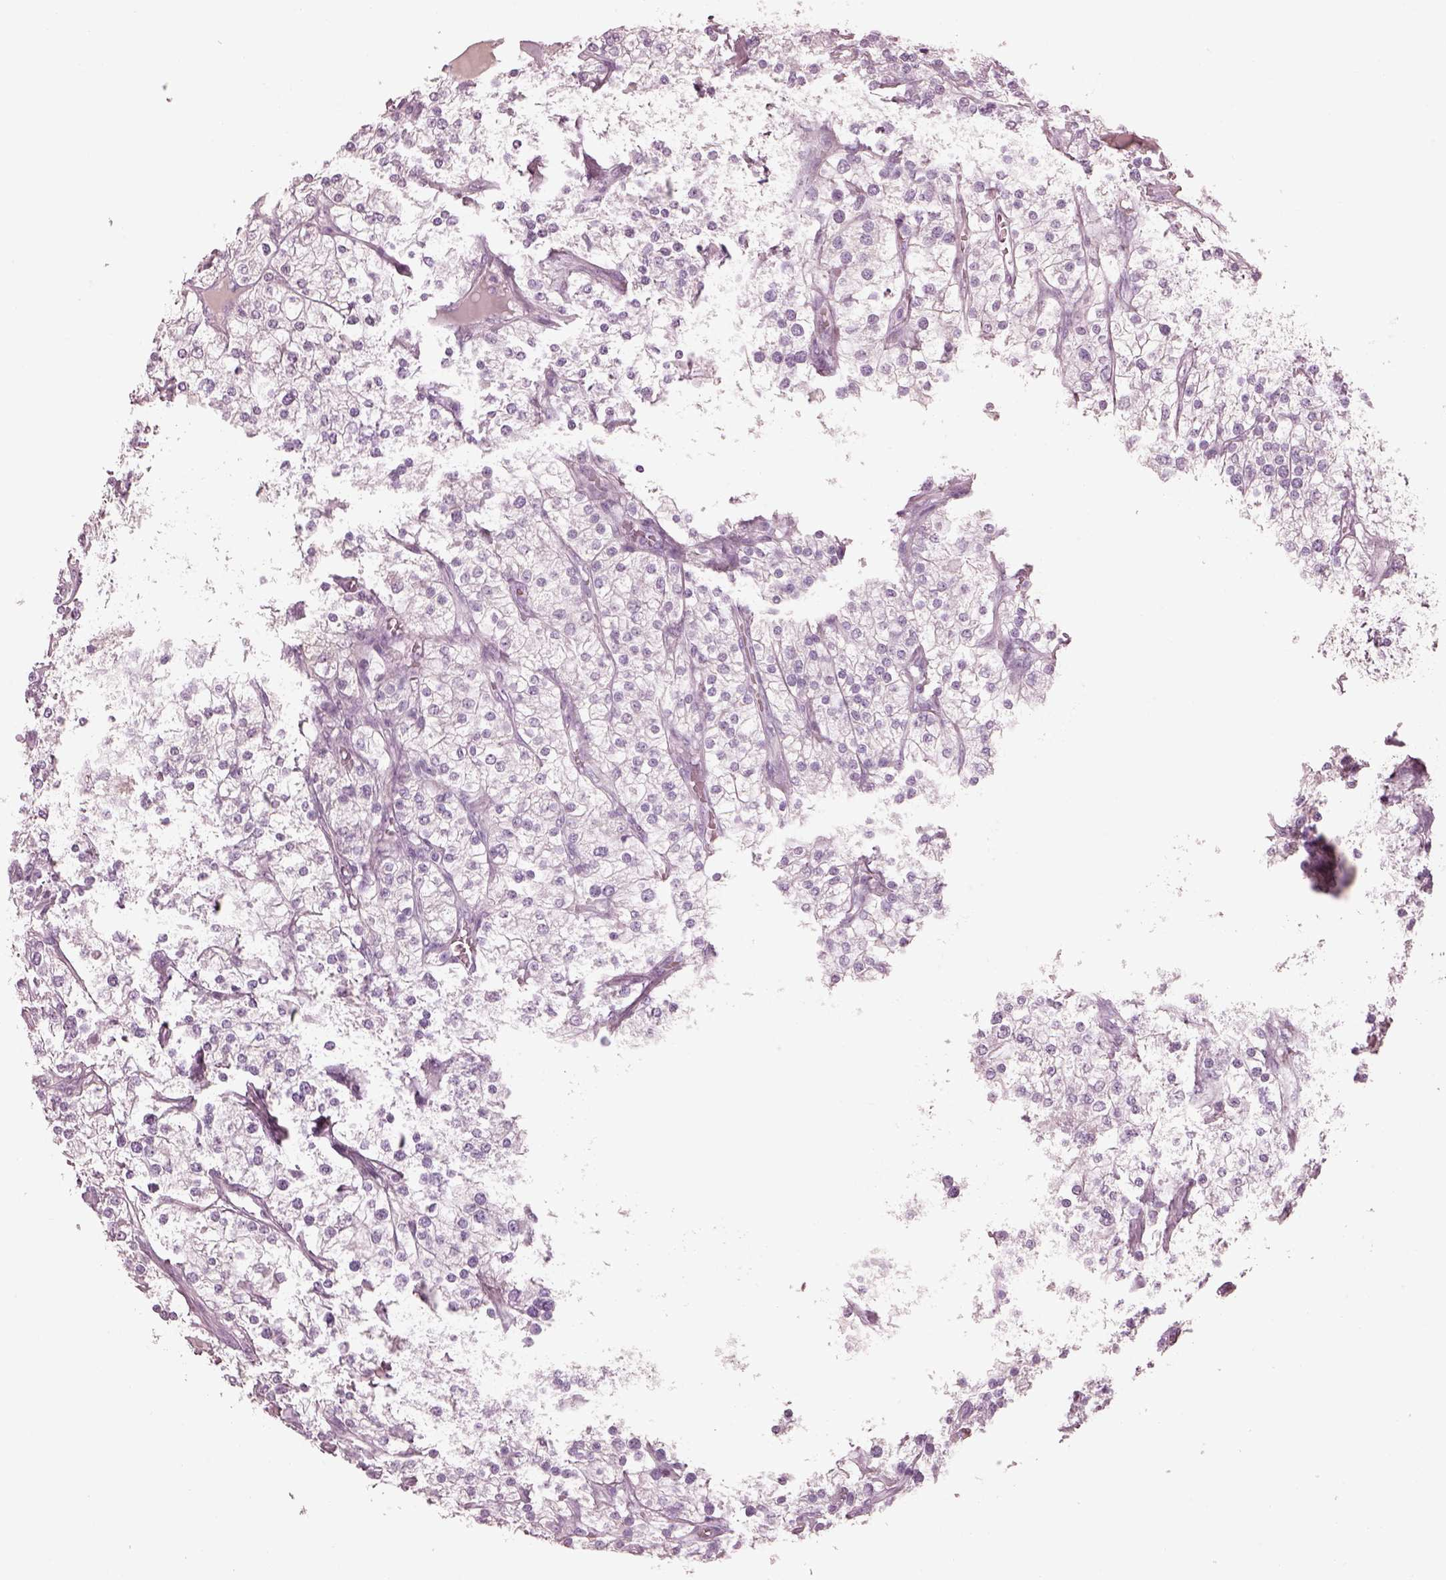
{"staining": {"intensity": "negative", "quantity": "none", "location": "none"}, "tissue": "renal cancer", "cell_type": "Tumor cells", "image_type": "cancer", "snomed": [{"axis": "morphology", "description": "Adenocarcinoma, NOS"}, {"axis": "topography", "description": "Kidney"}], "caption": "Renal adenocarcinoma was stained to show a protein in brown. There is no significant staining in tumor cells.", "gene": "RSPH9", "patient": {"sex": "male", "age": 80}}